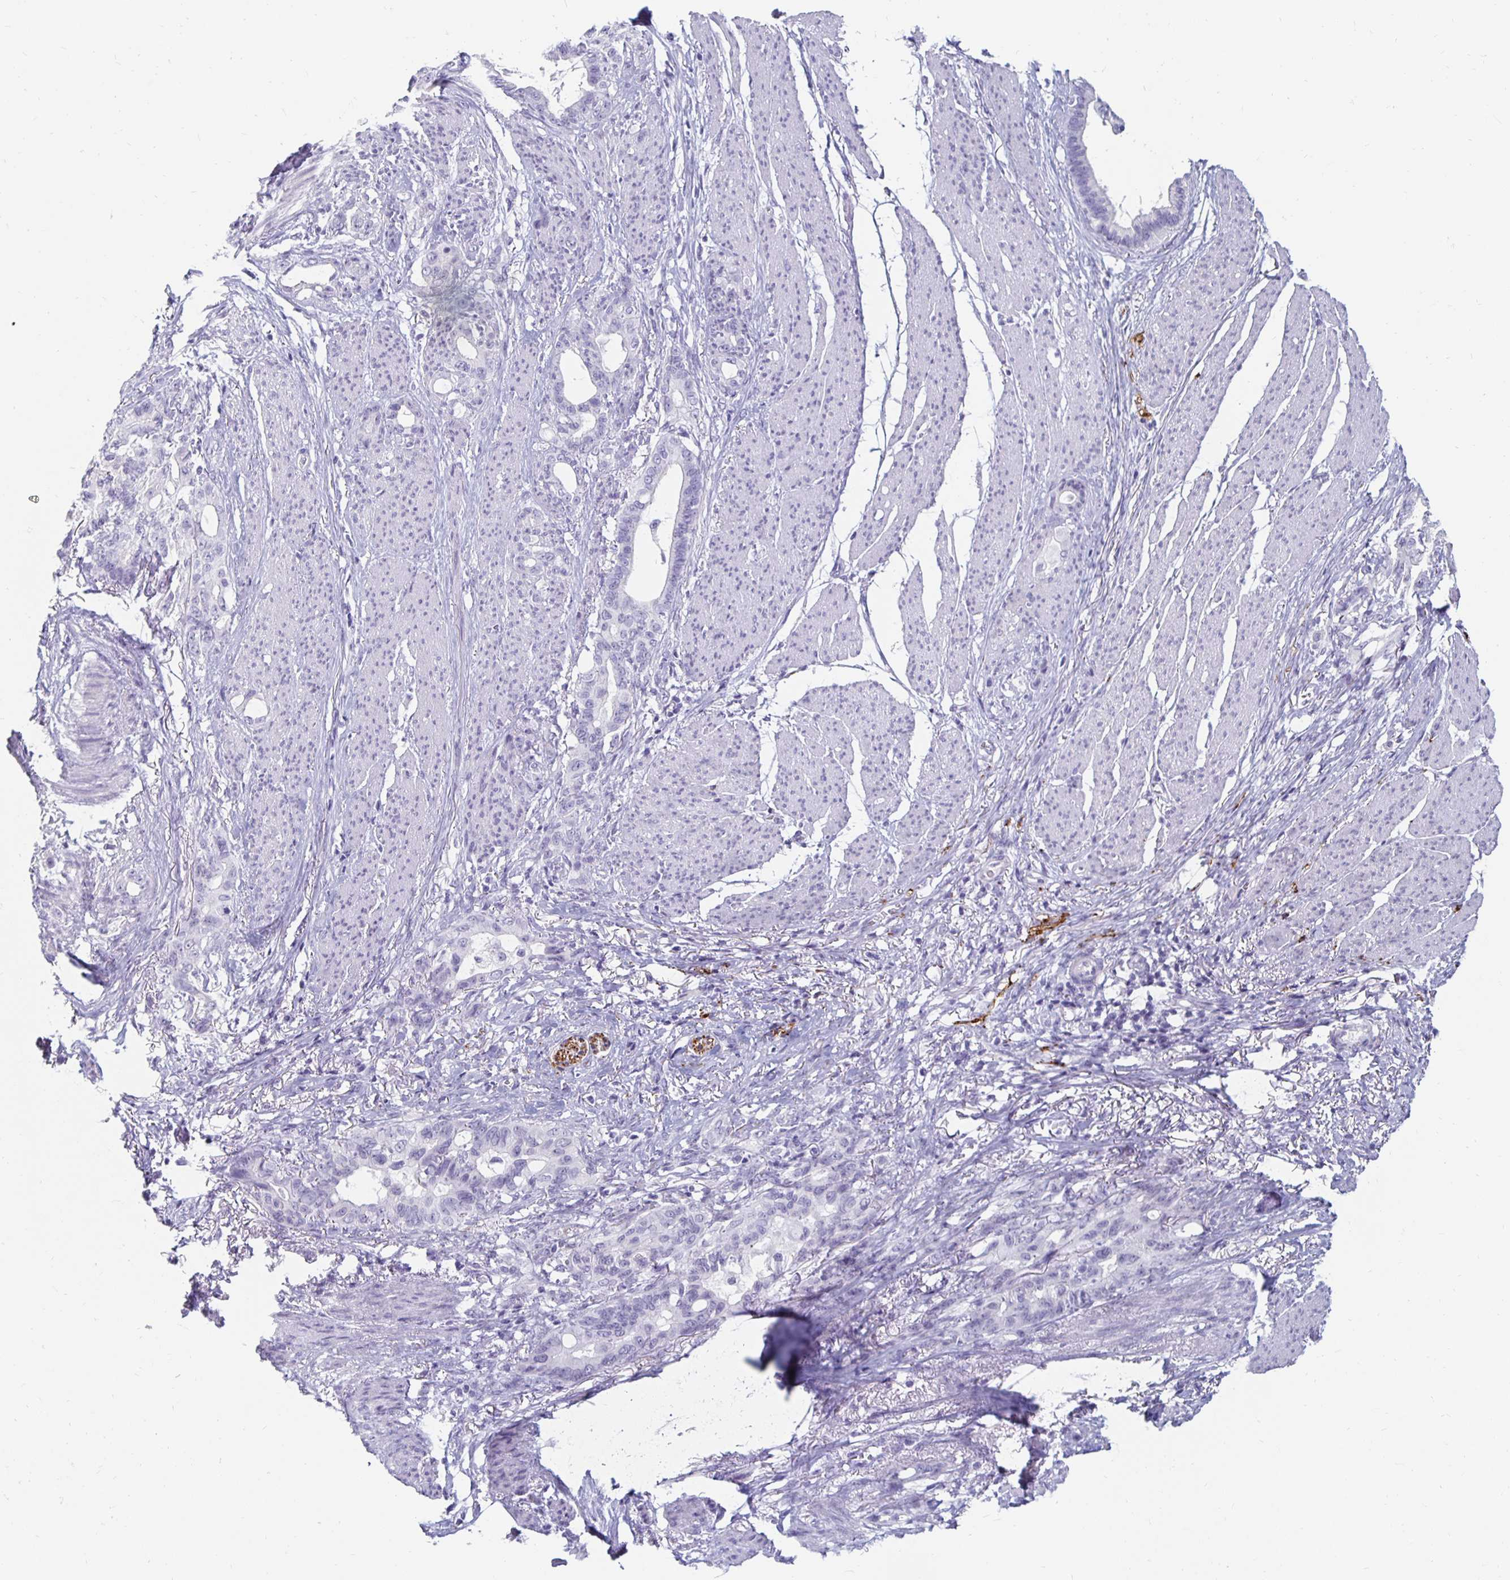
{"staining": {"intensity": "negative", "quantity": "none", "location": "none"}, "tissue": "stomach cancer", "cell_type": "Tumor cells", "image_type": "cancer", "snomed": [{"axis": "morphology", "description": "Normal tissue, NOS"}, {"axis": "morphology", "description": "Adenocarcinoma, NOS"}, {"axis": "topography", "description": "Esophagus"}, {"axis": "topography", "description": "Stomach, upper"}], "caption": "This is an immunohistochemistry photomicrograph of human adenocarcinoma (stomach). There is no staining in tumor cells.", "gene": "KCNQ2", "patient": {"sex": "male", "age": 62}}